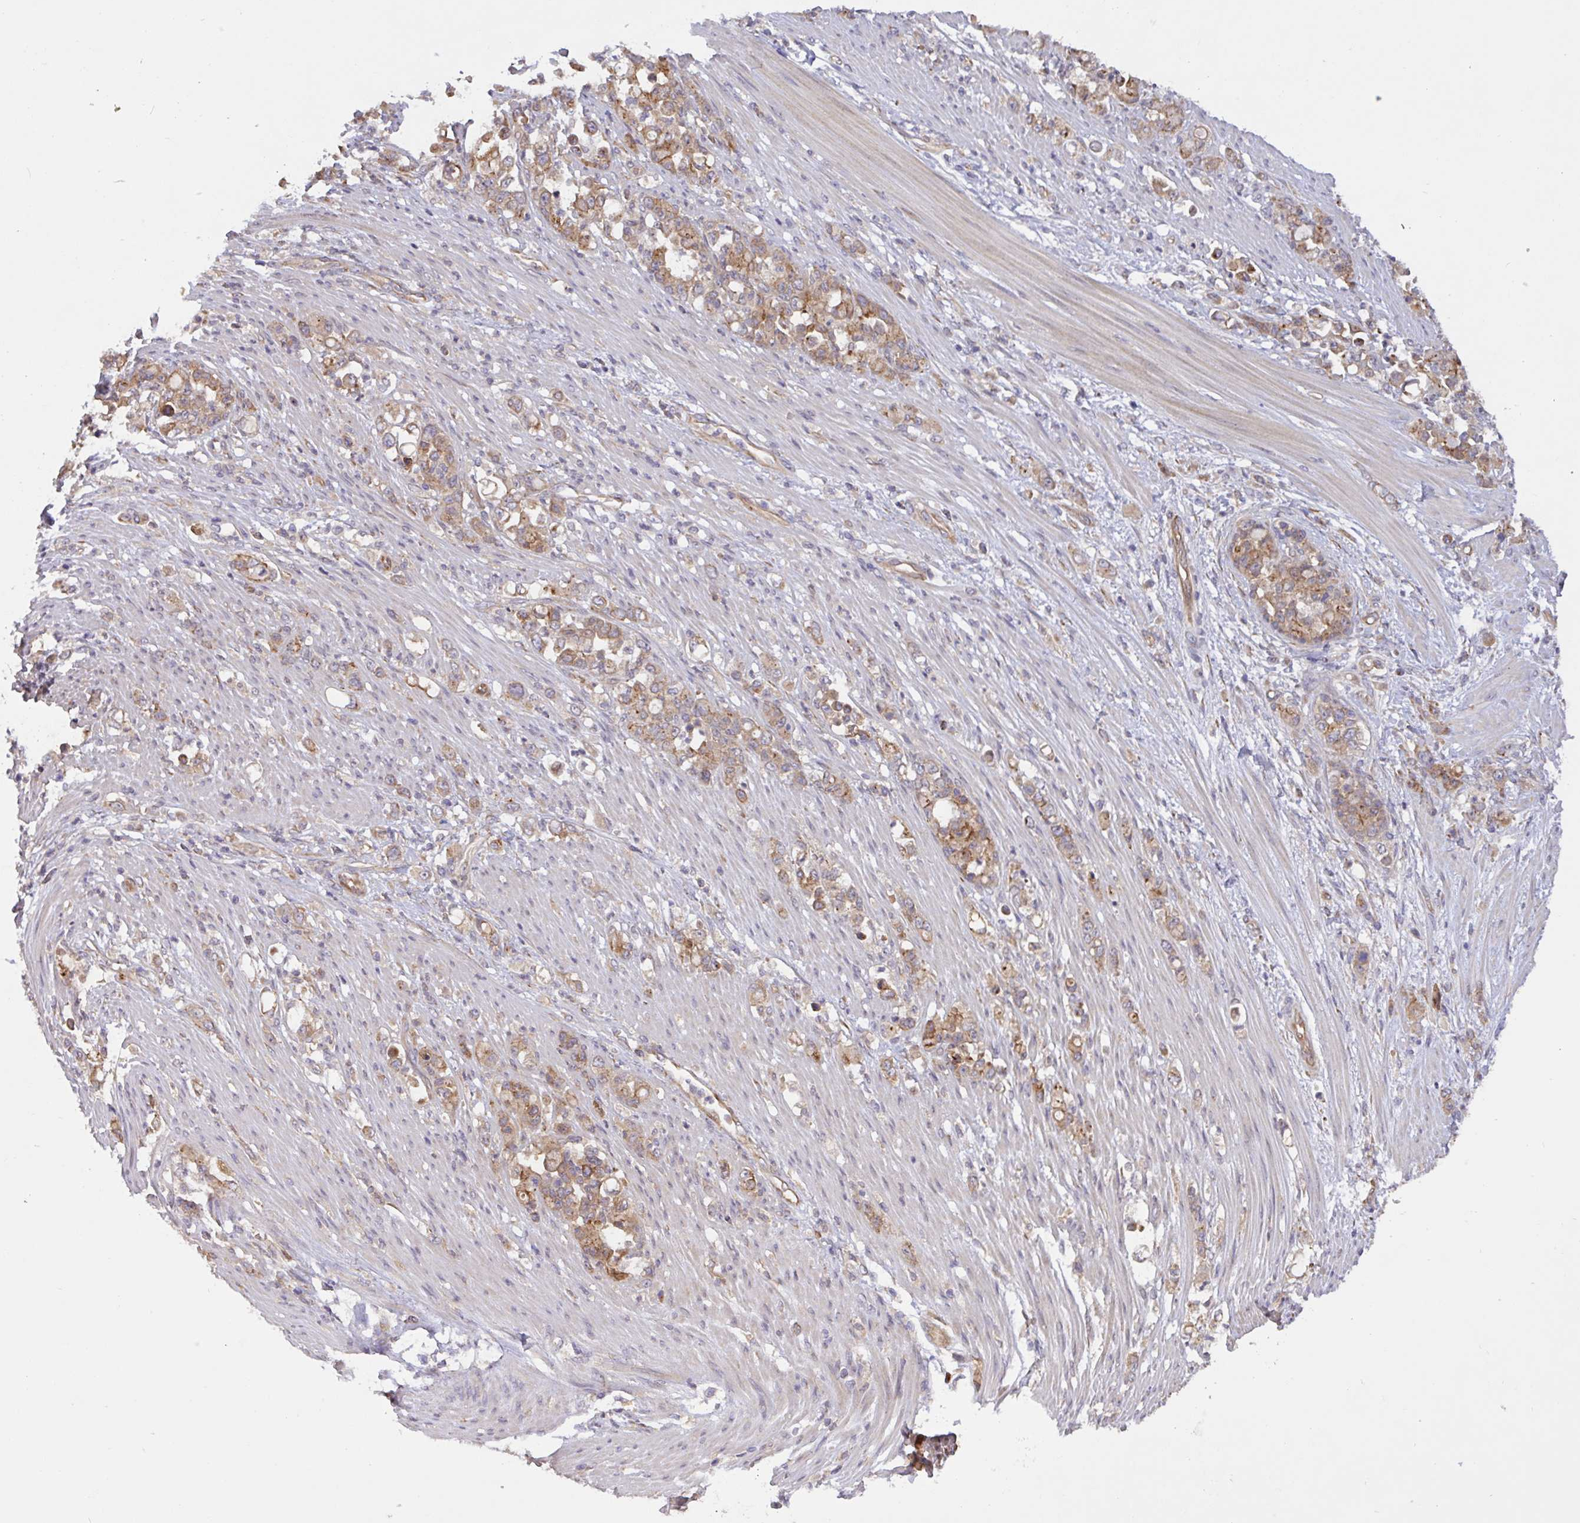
{"staining": {"intensity": "moderate", "quantity": ">75%", "location": "cytoplasmic/membranous"}, "tissue": "stomach cancer", "cell_type": "Tumor cells", "image_type": "cancer", "snomed": [{"axis": "morphology", "description": "Normal tissue, NOS"}, {"axis": "morphology", "description": "Adenocarcinoma, NOS"}, {"axis": "topography", "description": "Stomach"}], "caption": "Immunohistochemical staining of stomach adenocarcinoma displays medium levels of moderate cytoplasmic/membranous protein expression in about >75% of tumor cells.", "gene": "INTS10", "patient": {"sex": "female", "age": 79}}